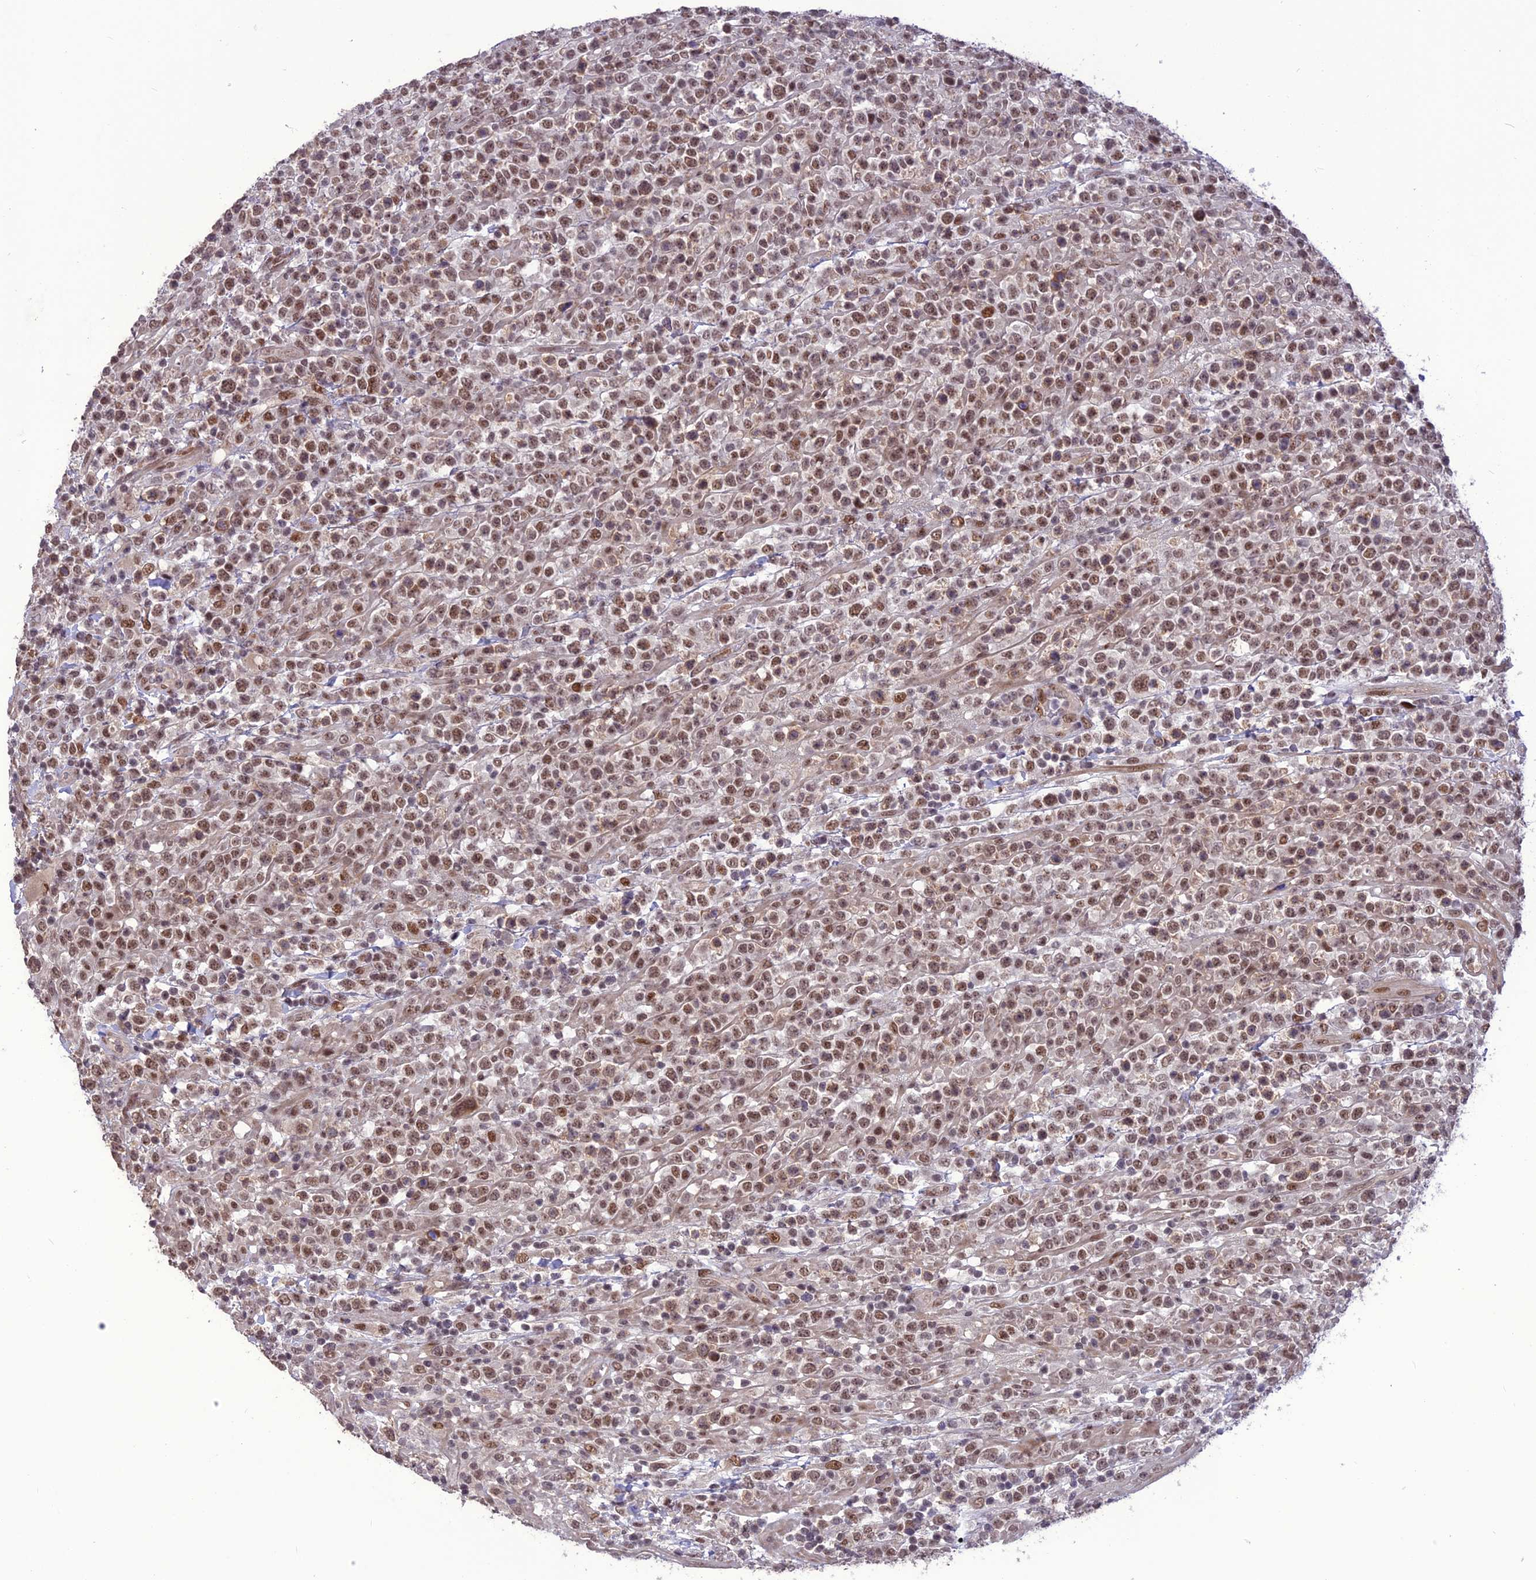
{"staining": {"intensity": "moderate", "quantity": ">75%", "location": "nuclear"}, "tissue": "lymphoma", "cell_type": "Tumor cells", "image_type": "cancer", "snomed": [{"axis": "morphology", "description": "Malignant lymphoma, non-Hodgkin's type, High grade"}, {"axis": "topography", "description": "Colon"}], "caption": "Protein staining reveals moderate nuclear staining in approximately >75% of tumor cells in malignant lymphoma, non-Hodgkin's type (high-grade).", "gene": "DIS3", "patient": {"sex": "female", "age": 53}}